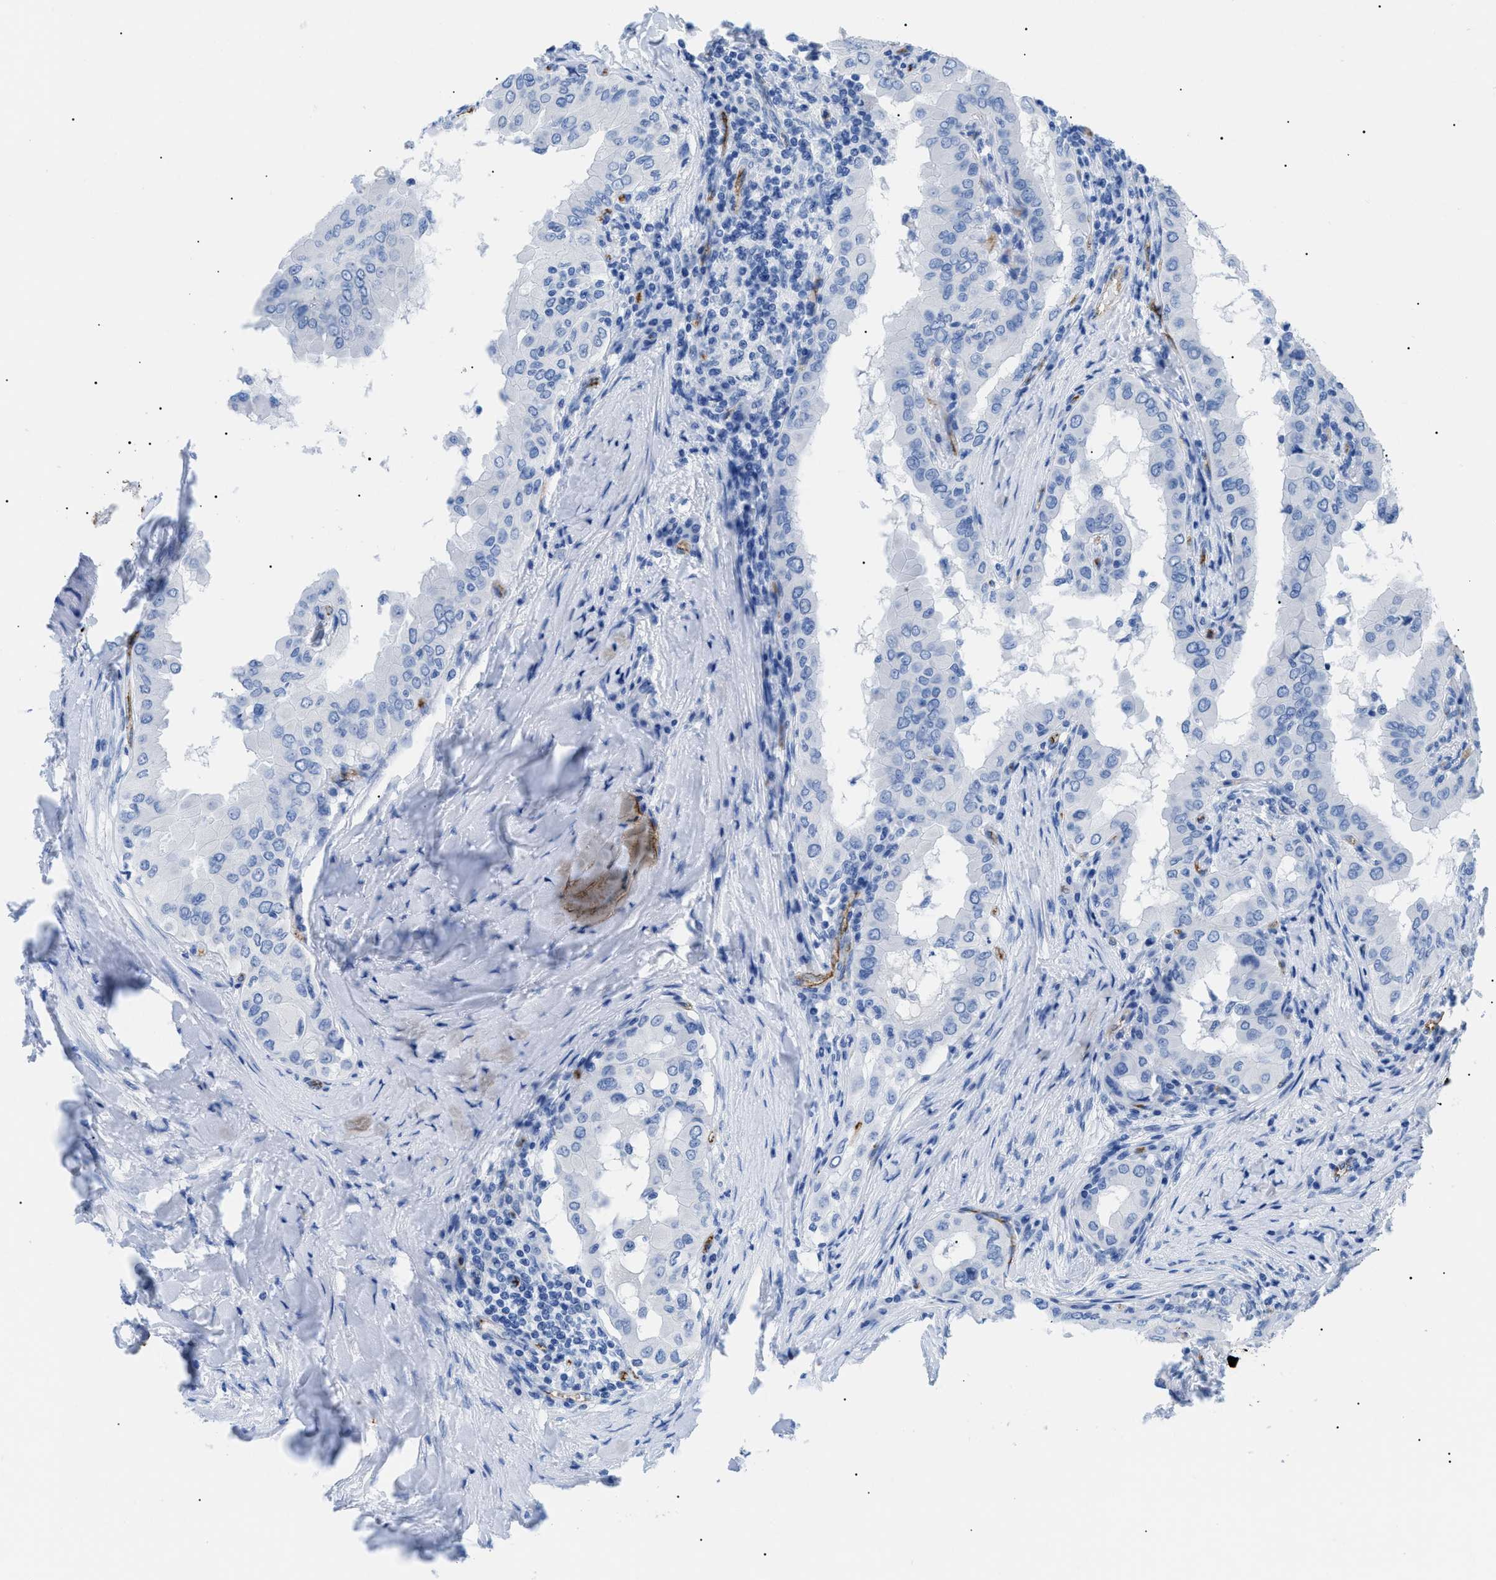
{"staining": {"intensity": "negative", "quantity": "none", "location": "none"}, "tissue": "thyroid cancer", "cell_type": "Tumor cells", "image_type": "cancer", "snomed": [{"axis": "morphology", "description": "Papillary adenocarcinoma, NOS"}, {"axis": "topography", "description": "Thyroid gland"}], "caption": "Protein analysis of thyroid papillary adenocarcinoma demonstrates no significant staining in tumor cells.", "gene": "PODXL", "patient": {"sex": "male", "age": 33}}